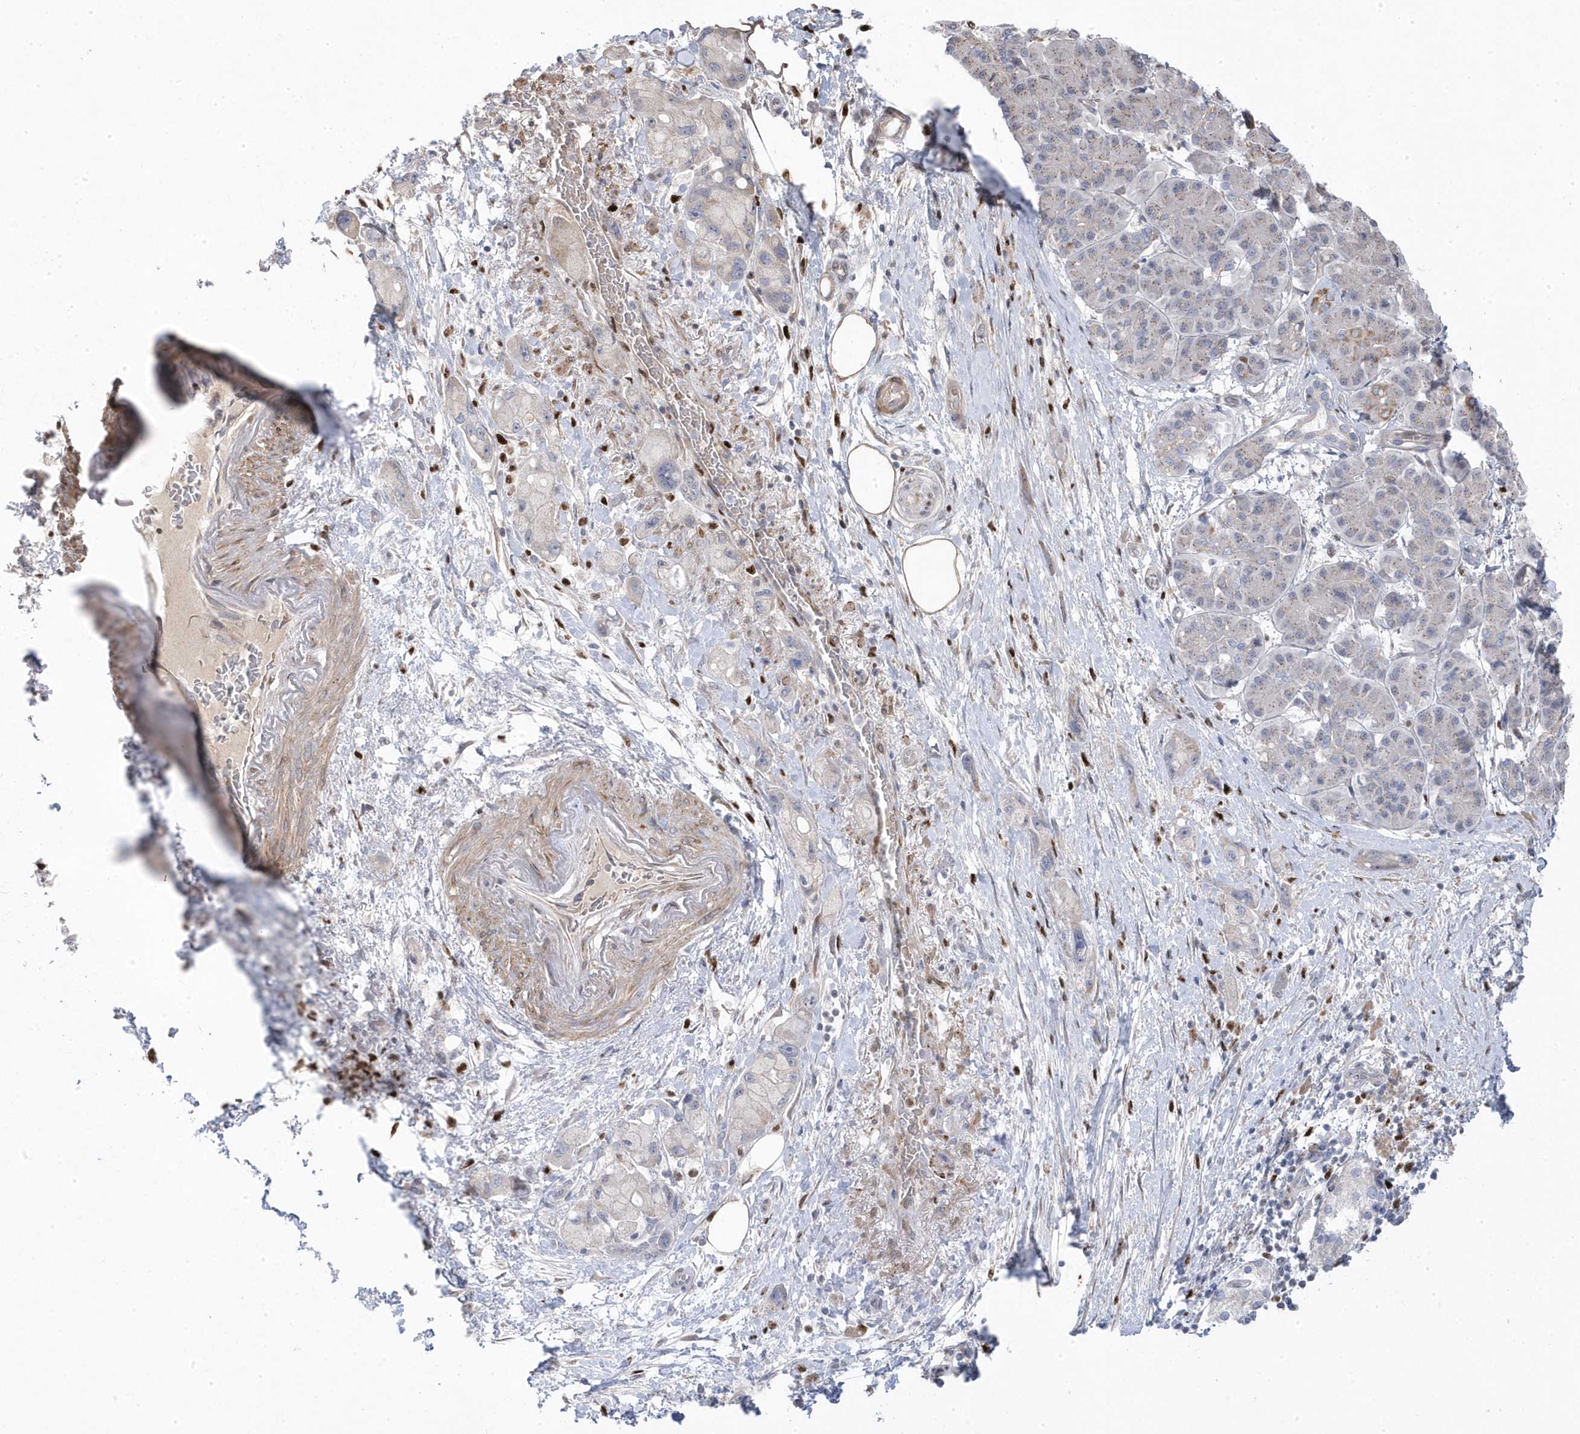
{"staining": {"intensity": "negative", "quantity": "none", "location": "none"}, "tissue": "pancreatic cancer", "cell_type": "Tumor cells", "image_type": "cancer", "snomed": [{"axis": "morphology", "description": "Normal tissue, NOS"}, {"axis": "morphology", "description": "Adenocarcinoma, NOS"}, {"axis": "topography", "description": "Pancreas"}], "caption": "A micrograph of human adenocarcinoma (pancreatic) is negative for staining in tumor cells.", "gene": "GTPBP6", "patient": {"sex": "female", "age": 68}}